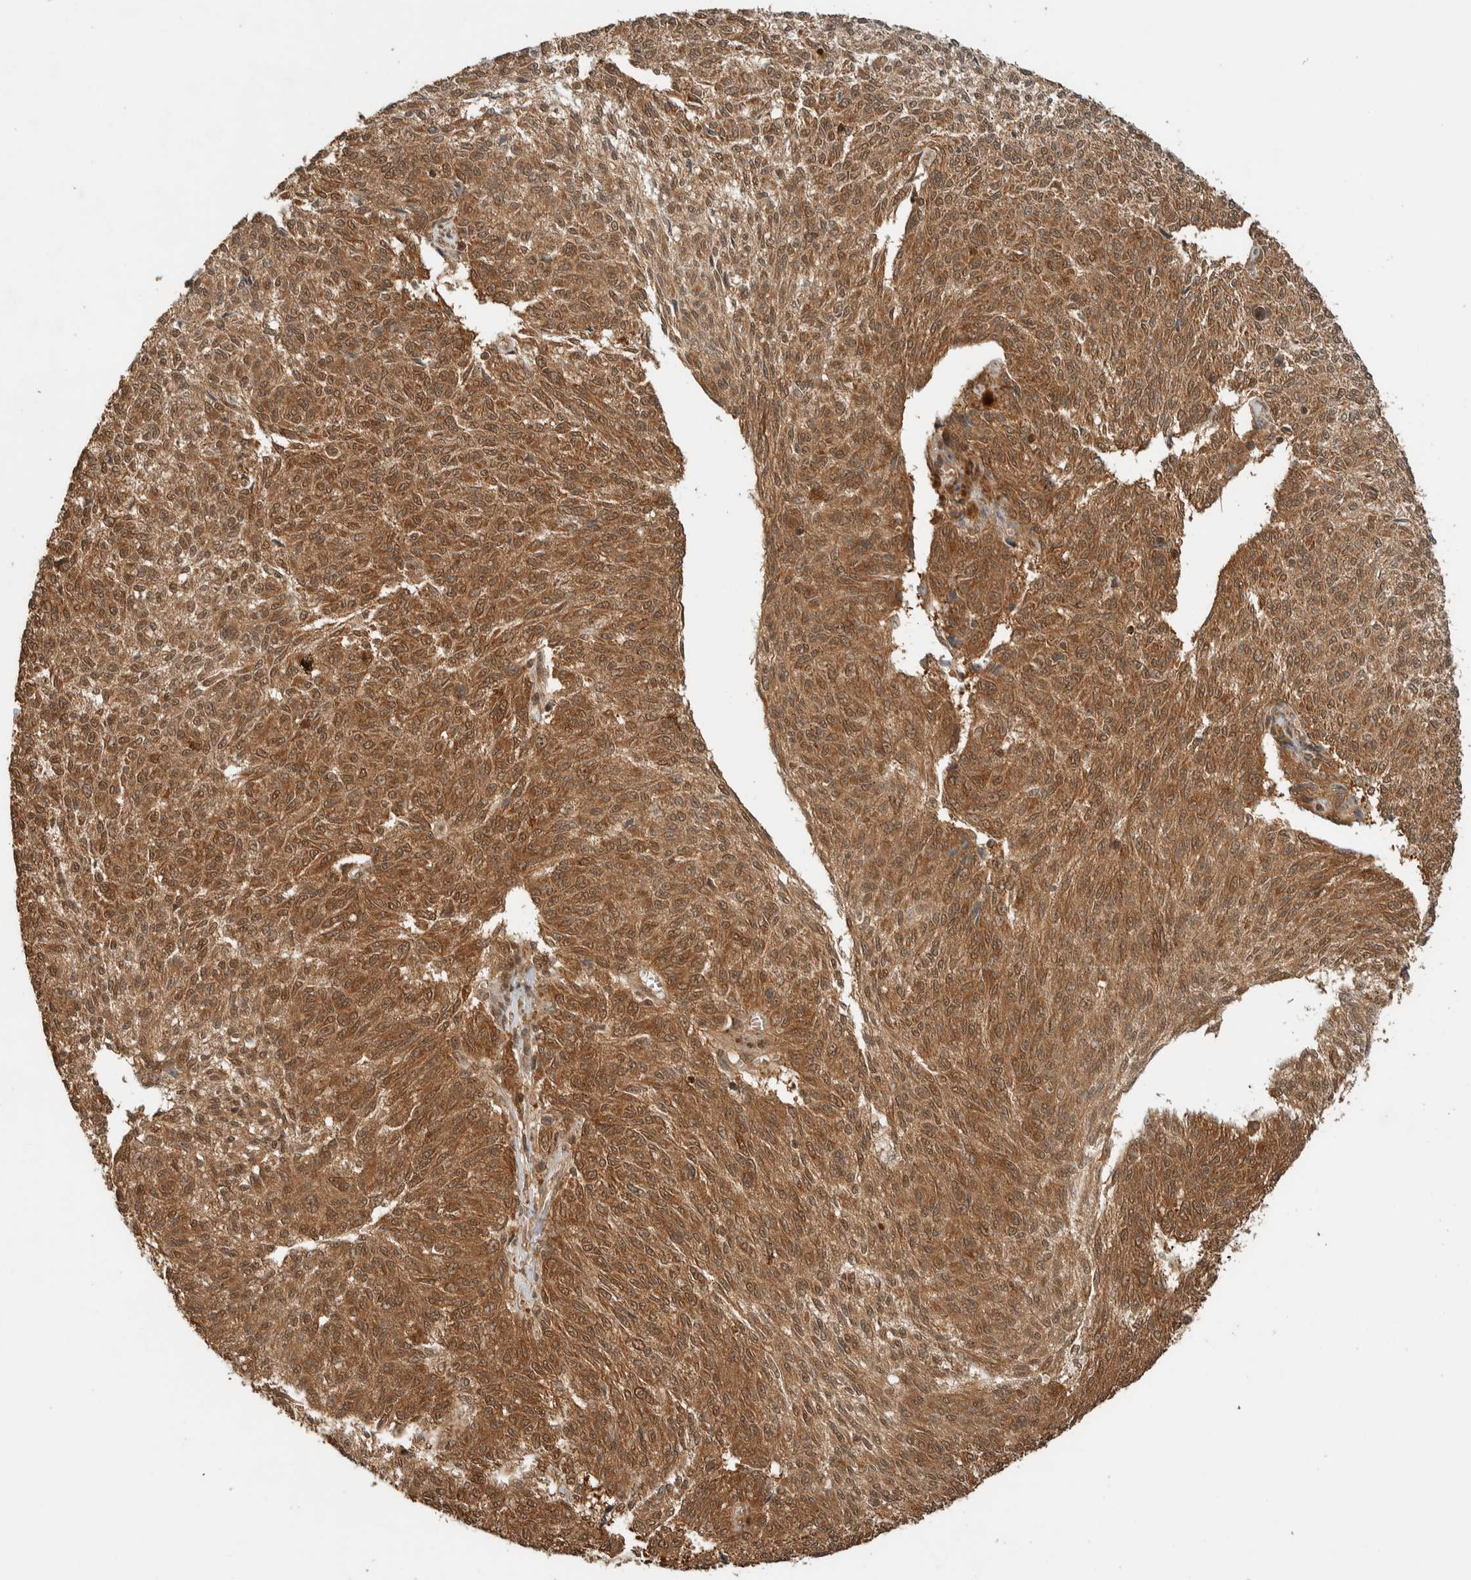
{"staining": {"intensity": "moderate", "quantity": ">75%", "location": "cytoplasmic/membranous,nuclear"}, "tissue": "melanoma", "cell_type": "Tumor cells", "image_type": "cancer", "snomed": [{"axis": "morphology", "description": "Malignant melanoma, NOS"}, {"axis": "topography", "description": "Skin"}], "caption": "Immunohistochemical staining of human malignant melanoma exhibits moderate cytoplasmic/membranous and nuclear protein staining in about >75% of tumor cells.", "gene": "ZBTB2", "patient": {"sex": "female", "age": 72}}